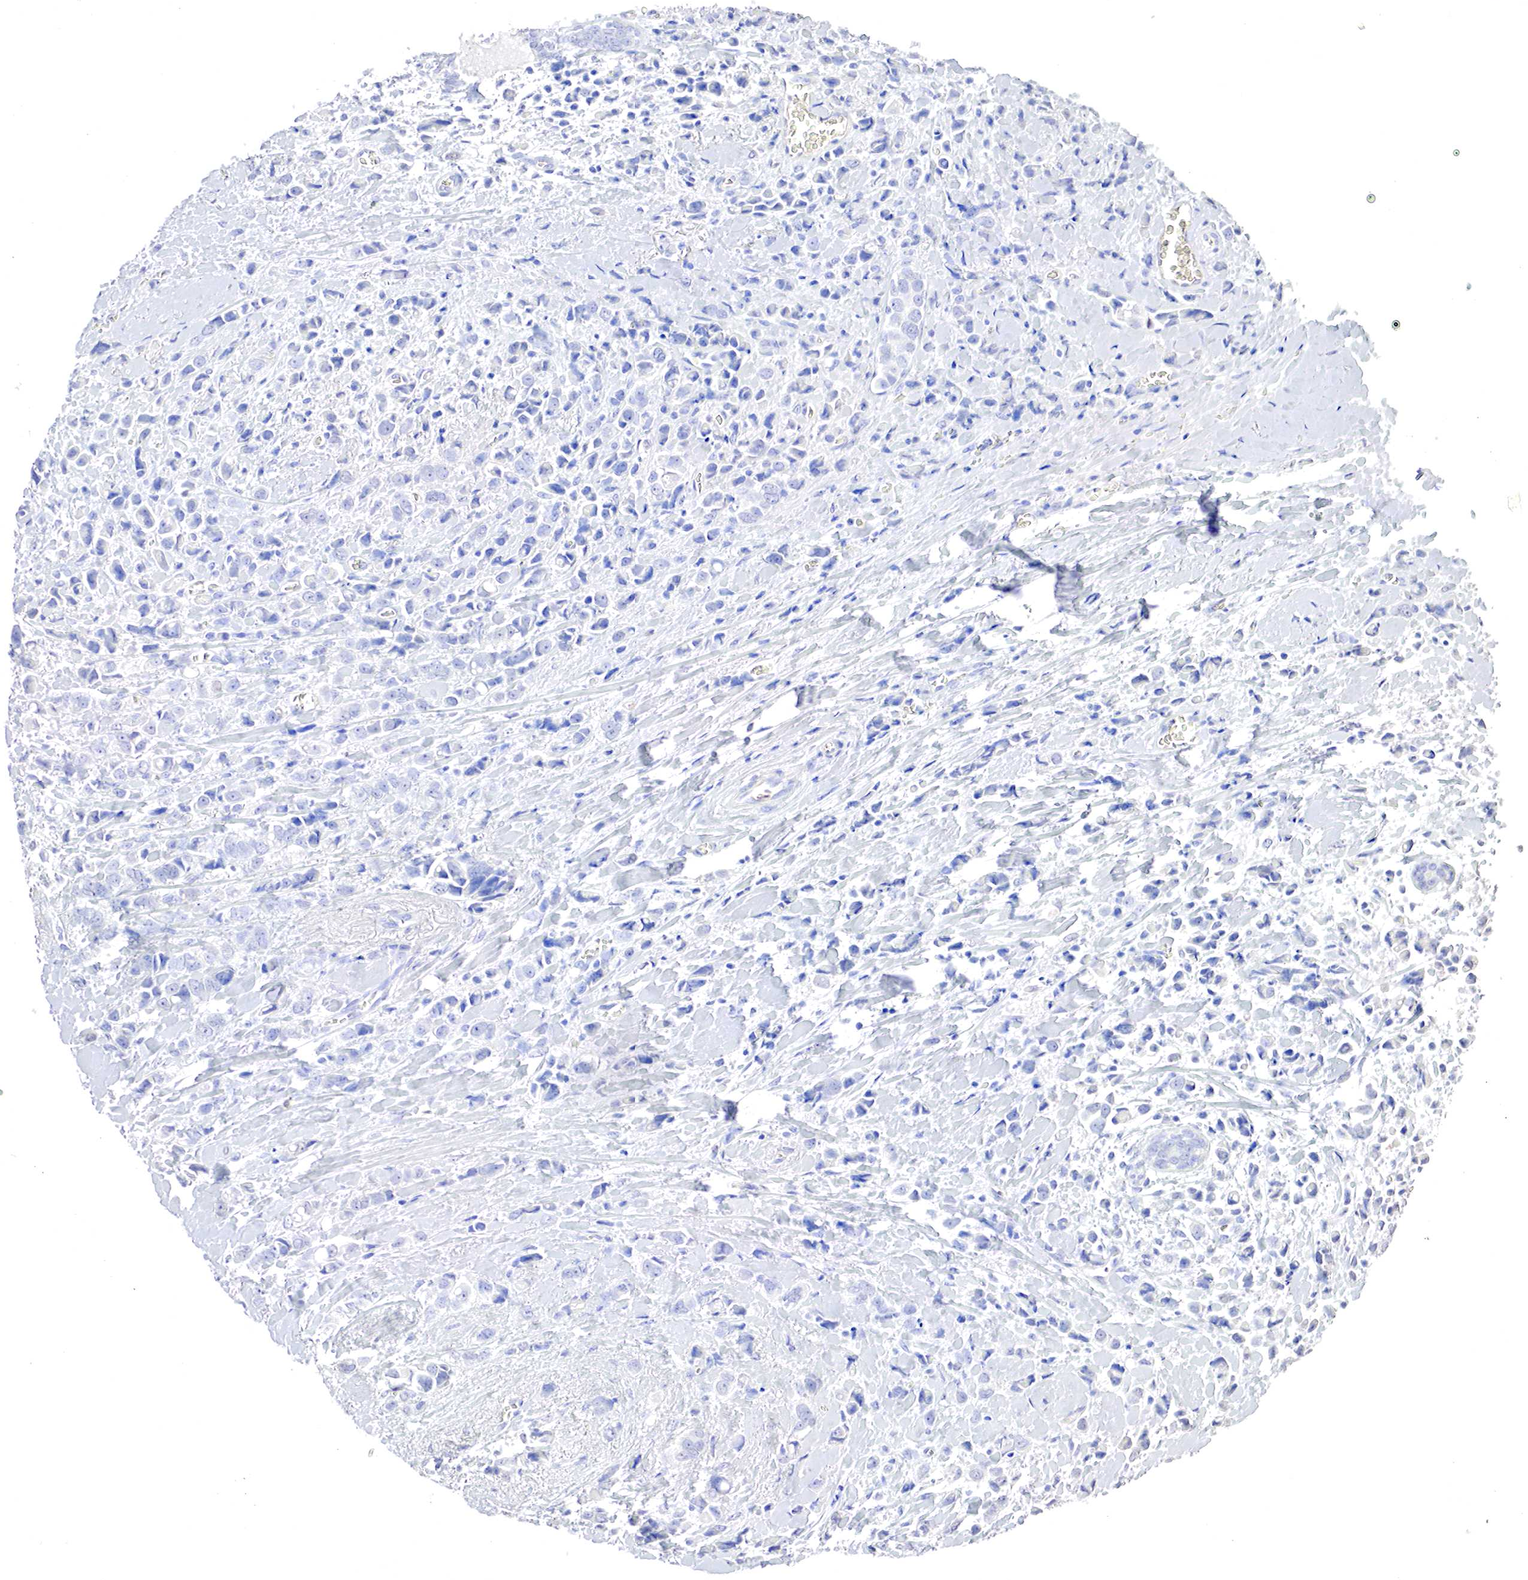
{"staining": {"intensity": "negative", "quantity": "none", "location": "none"}, "tissue": "breast cancer", "cell_type": "Tumor cells", "image_type": "cancer", "snomed": [{"axis": "morphology", "description": "Lobular carcinoma"}, {"axis": "topography", "description": "Breast"}], "caption": "Tumor cells show no significant positivity in breast lobular carcinoma.", "gene": "OTC", "patient": {"sex": "female", "age": 57}}